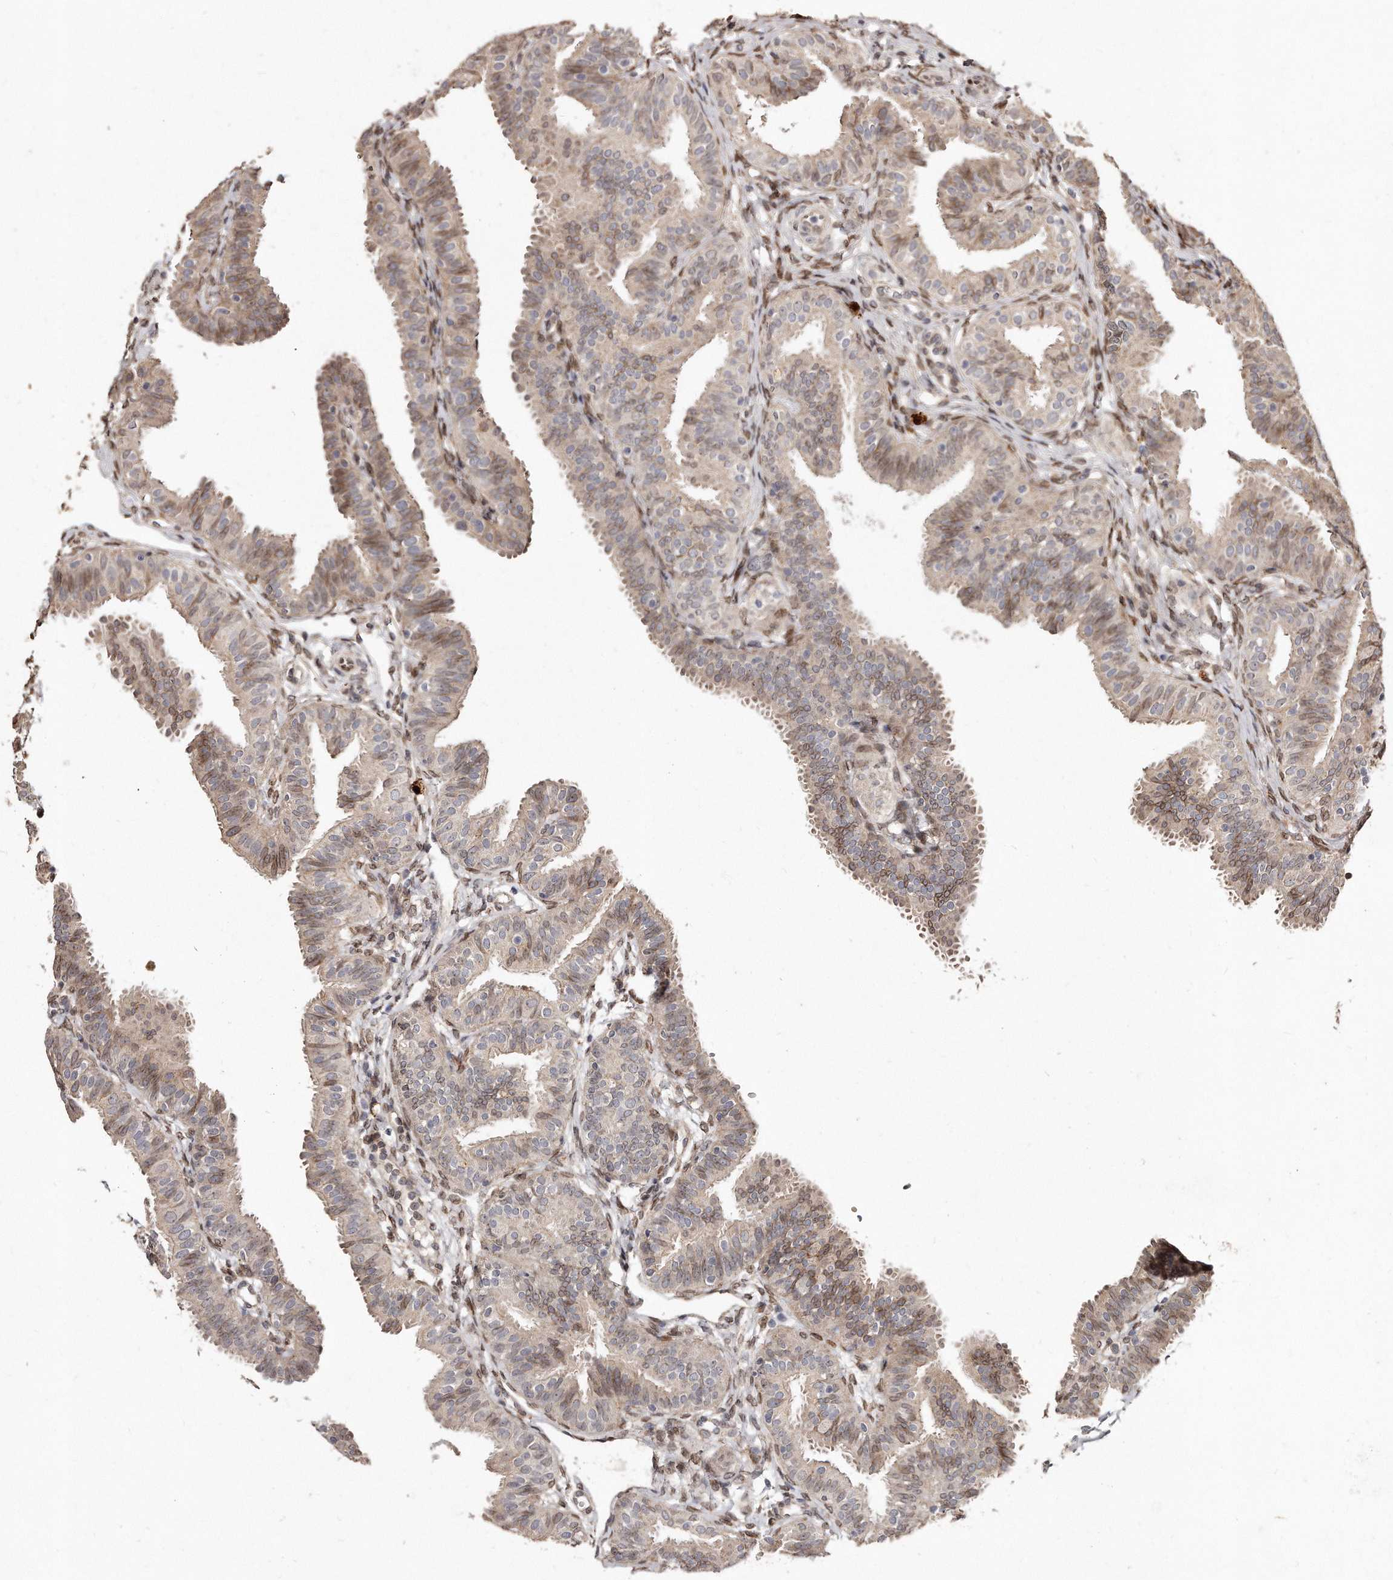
{"staining": {"intensity": "weak", "quantity": ">75%", "location": "nuclear"}, "tissue": "fallopian tube", "cell_type": "Glandular cells", "image_type": "normal", "snomed": [{"axis": "morphology", "description": "Normal tissue, NOS"}, {"axis": "topography", "description": "Fallopian tube"}], "caption": "A brown stain shows weak nuclear staining of a protein in glandular cells of normal fallopian tube. (DAB (3,3'-diaminobenzidine) IHC with brightfield microscopy, high magnification).", "gene": "HASPIN", "patient": {"sex": "female", "age": 35}}